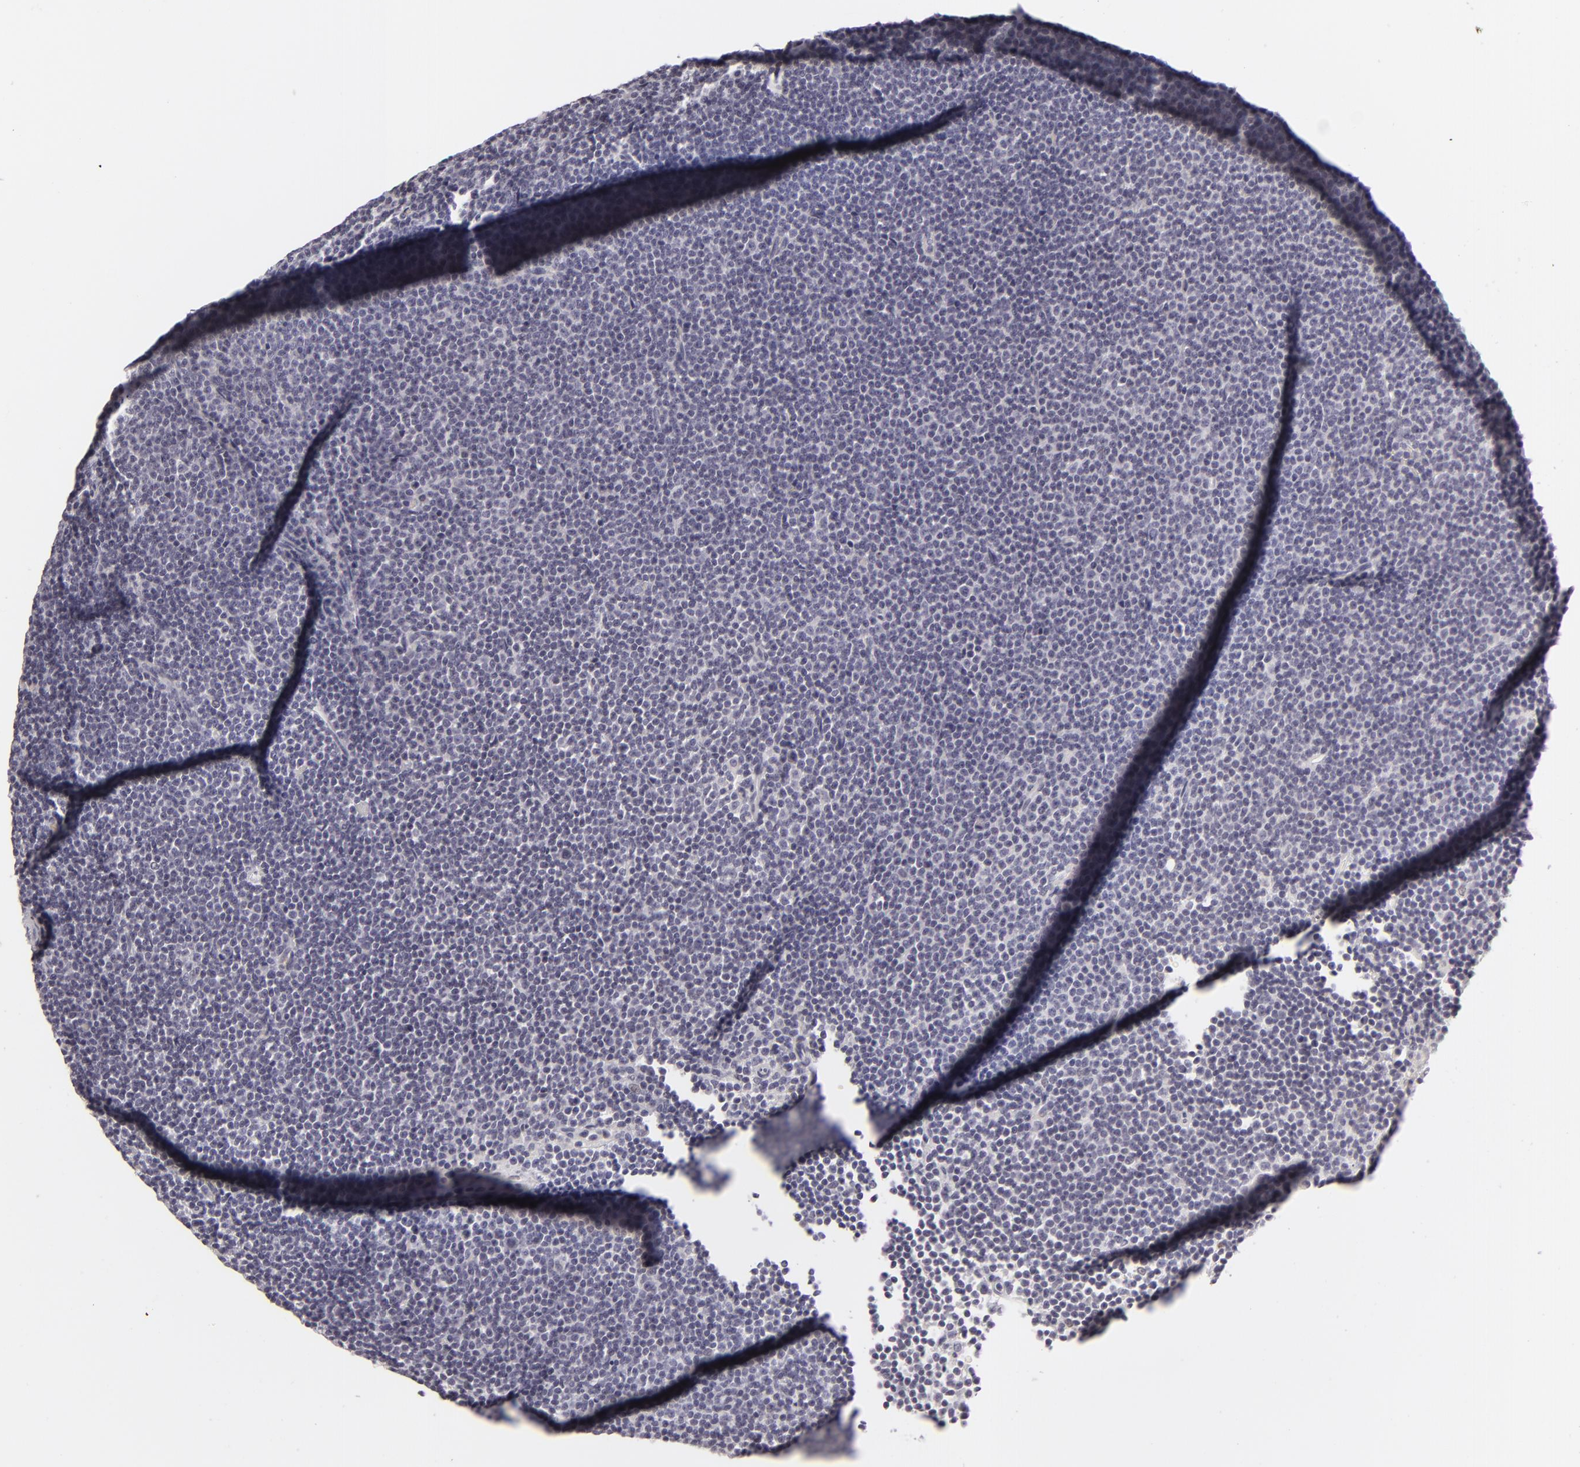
{"staining": {"intensity": "negative", "quantity": "none", "location": "none"}, "tissue": "lymphoma", "cell_type": "Tumor cells", "image_type": "cancer", "snomed": [{"axis": "morphology", "description": "Malignant lymphoma, non-Hodgkin's type, Low grade"}, {"axis": "topography", "description": "Lymph node"}], "caption": "Lymphoma was stained to show a protein in brown. There is no significant expression in tumor cells.", "gene": "SIX1", "patient": {"sex": "female", "age": 69}}